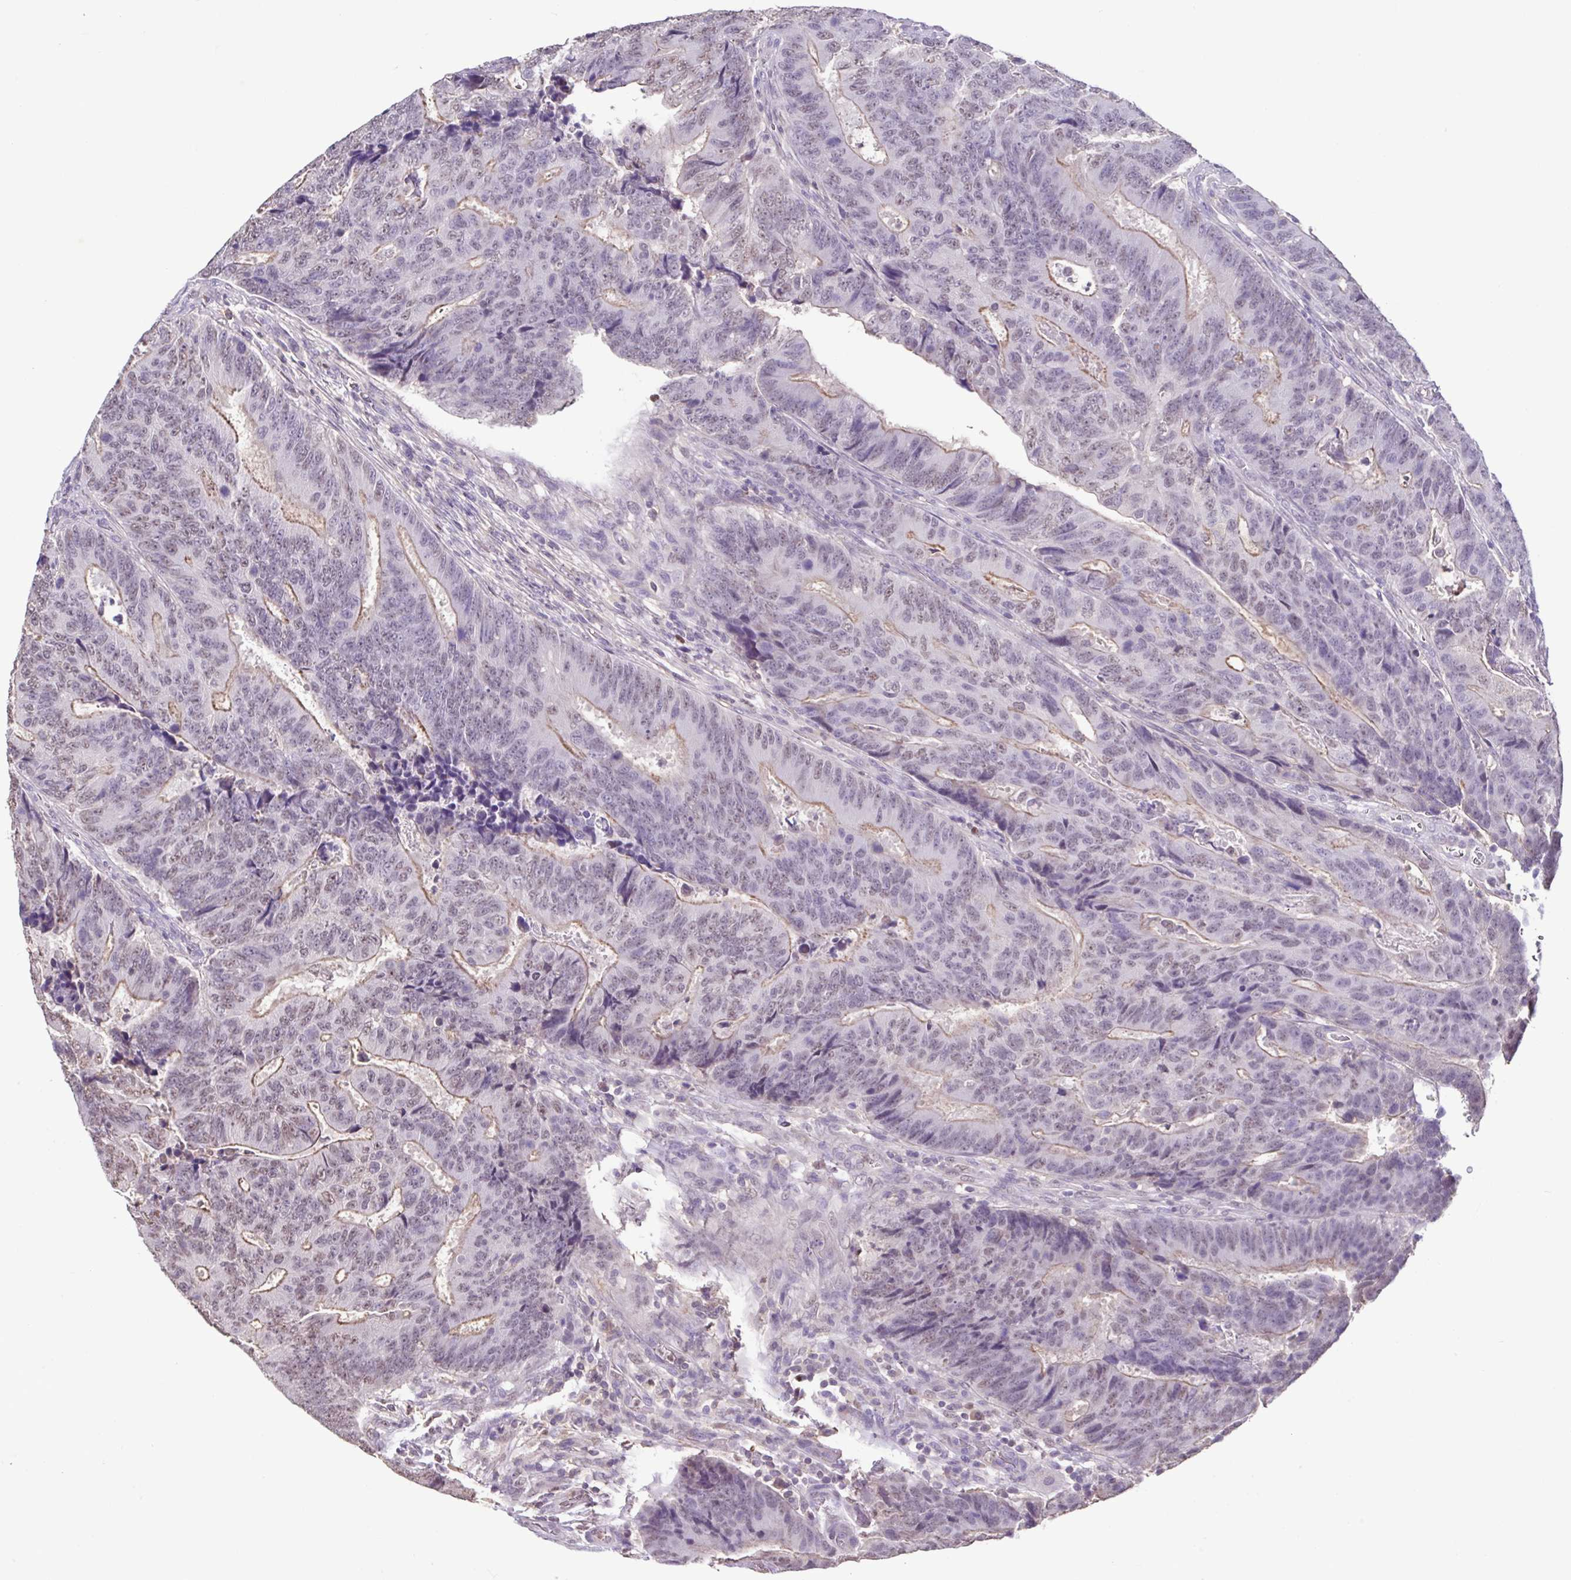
{"staining": {"intensity": "weak", "quantity": "25%-75%", "location": "cytoplasmic/membranous,nuclear"}, "tissue": "colorectal cancer", "cell_type": "Tumor cells", "image_type": "cancer", "snomed": [{"axis": "morphology", "description": "Adenocarcinoma, NOS"}, {"axis": "topography", "description": "Colon"}], "caption": "Immunohistochemical staining of adenocarcinoma (colorectal) reveals weak cytoplasmic/membranous and nuclear protein positivity in approximately 25%-75% of tumor cells. Immunohistochemistry stains the protein of interest in brown and the nuclei are stained blue.", "gene": "ACTRT3", "patient": {"sex": "female", "age": 48}}